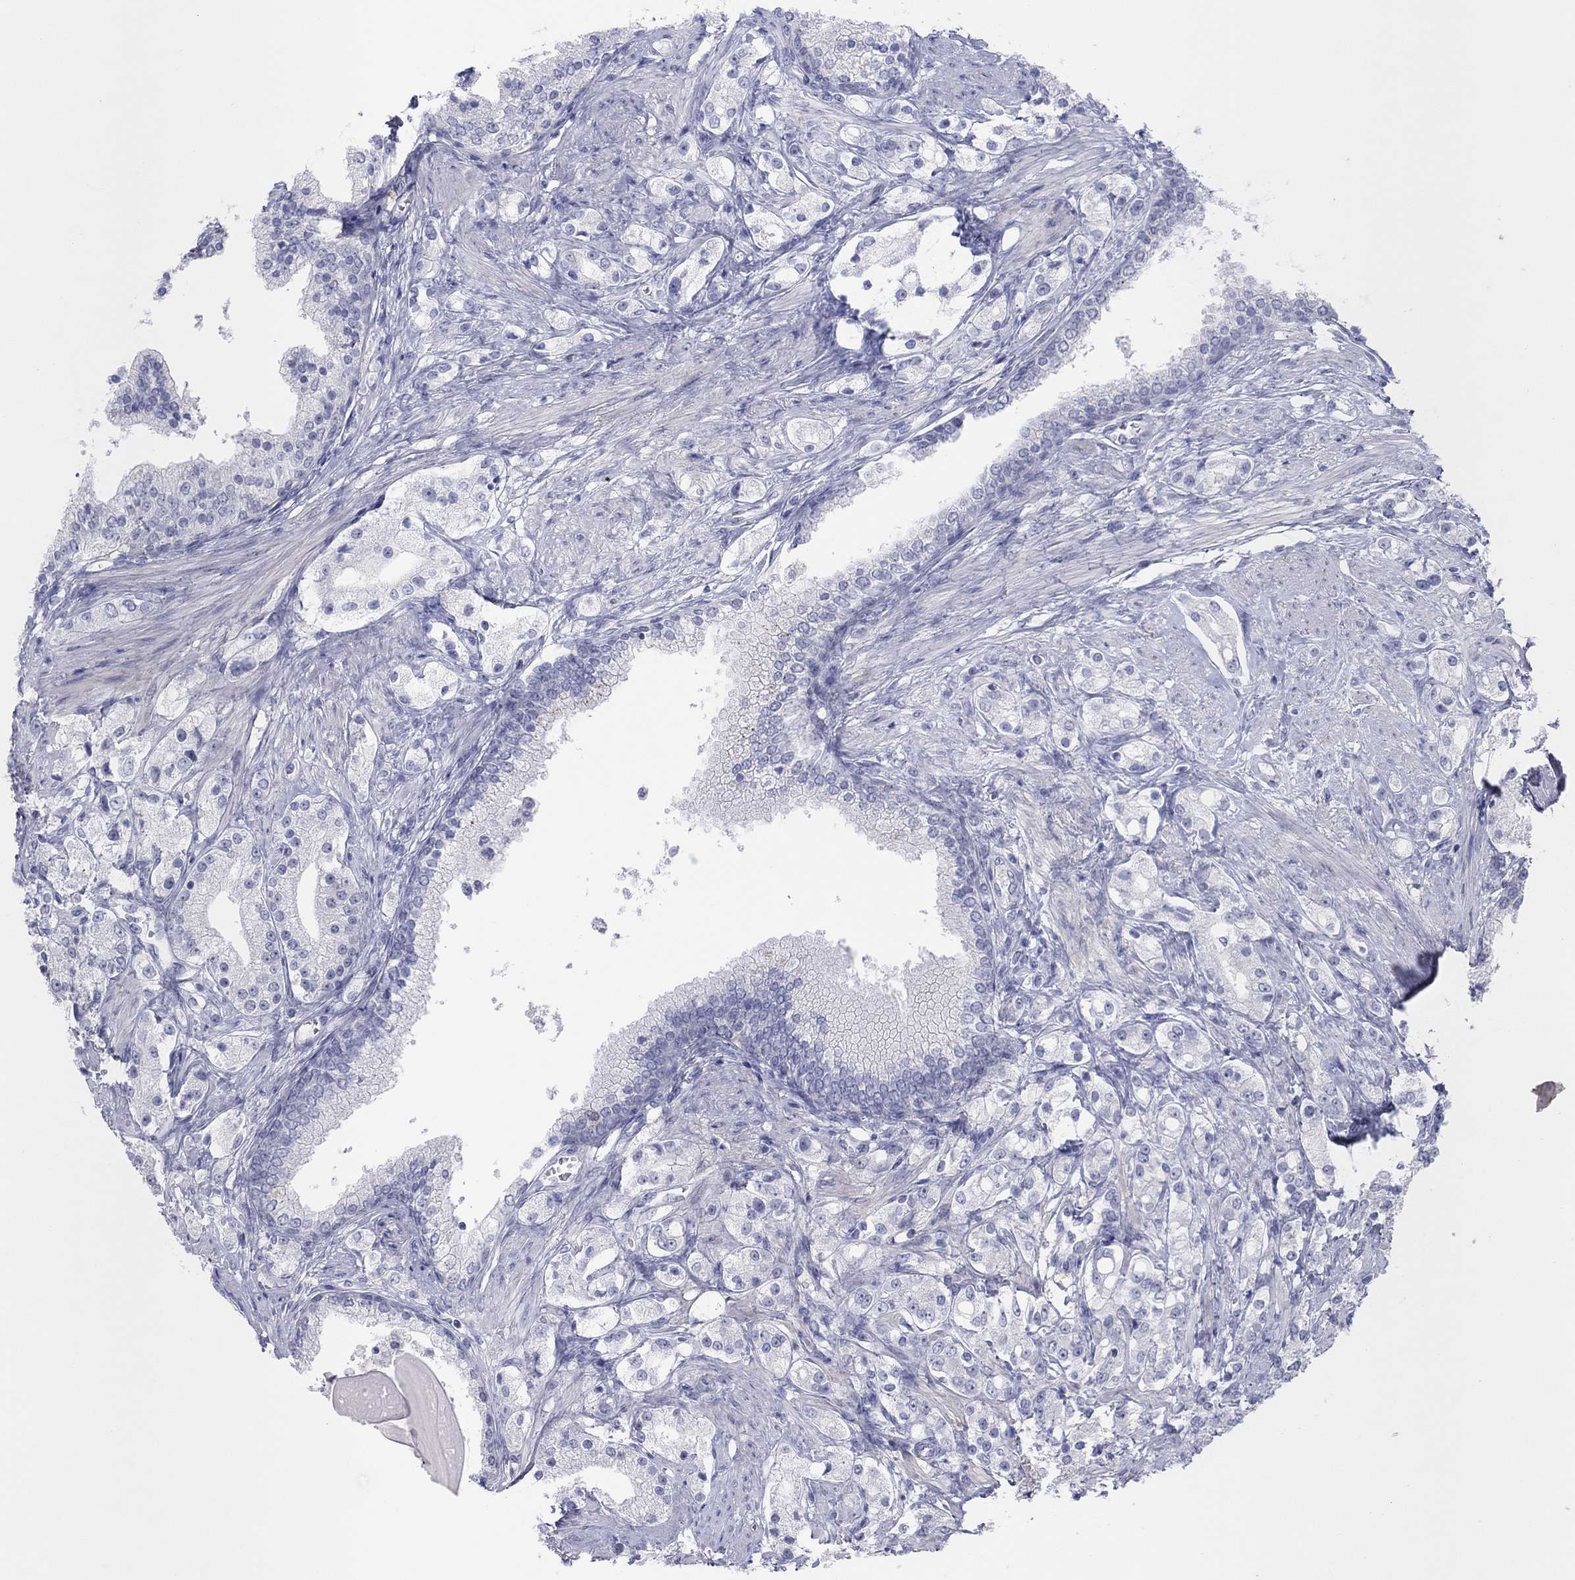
{"staining": {"intensity": "negative", "quantity": "none", "location": "none"}, "tissue": "prostate cancer", "cell_type": "Tumor cells", "image_type": "cancer", "snomed": [{"axis": "morphology", "description": "Adenocarcinoma, NOS"}, {"axis": "topography", "description": "Prostate and seminal vesicle, NOS"}, {"axis": "topography", "description": "Prostate"}], "caption": "Human prostate cancer stained for a protein using immunohistochemistry (IHC) displays no positivity in tumor cells.", "gene": "CPNE6", "patient": {"sex": "male", "age": 67}}